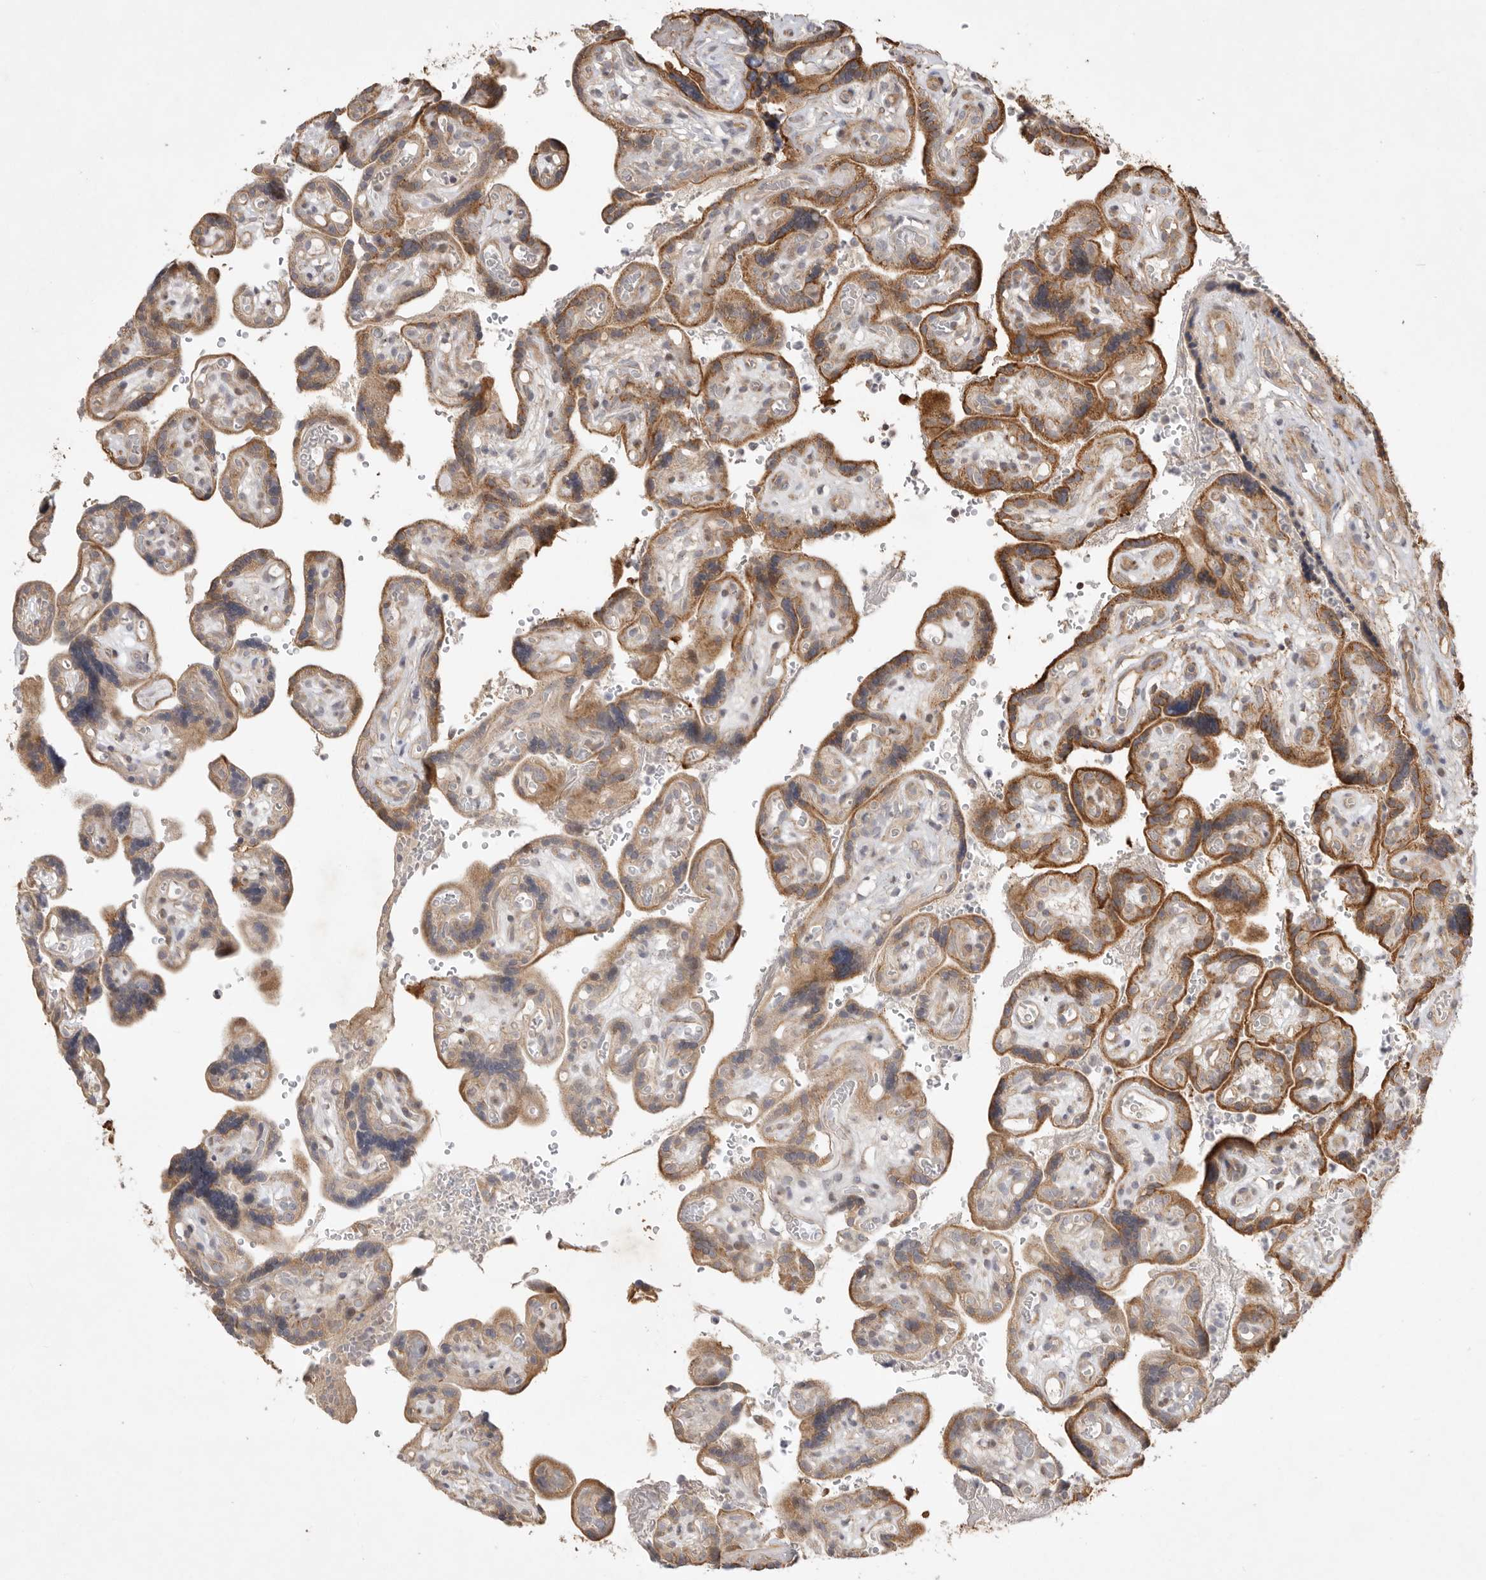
{"staining": {"intensity": "moderate", "quantity": ">75%", "location": "cytoplasmic/membranous"}, "tissue": "placenta", "cell_type": "Decidual cells", "image_type": "normal", "snomed": [{"axis": "morphology", "description": "Normal tissue, NOS"}, {"axis": "topography", "description": "Placenta"}], "caption": "Immunohistochemistry (IHC) histopathology image of unremarkable placenta: human placenta stained using immunohistochemistry (IHC) reveals medium levels of moderate protein expression localized specifically in the cytoplasmic/membranous of decidual cells, appearing as a cytoplasmic/membranous brown color.", "gene": "DPH7", "patient": {"sex": "female", "age": 30}}